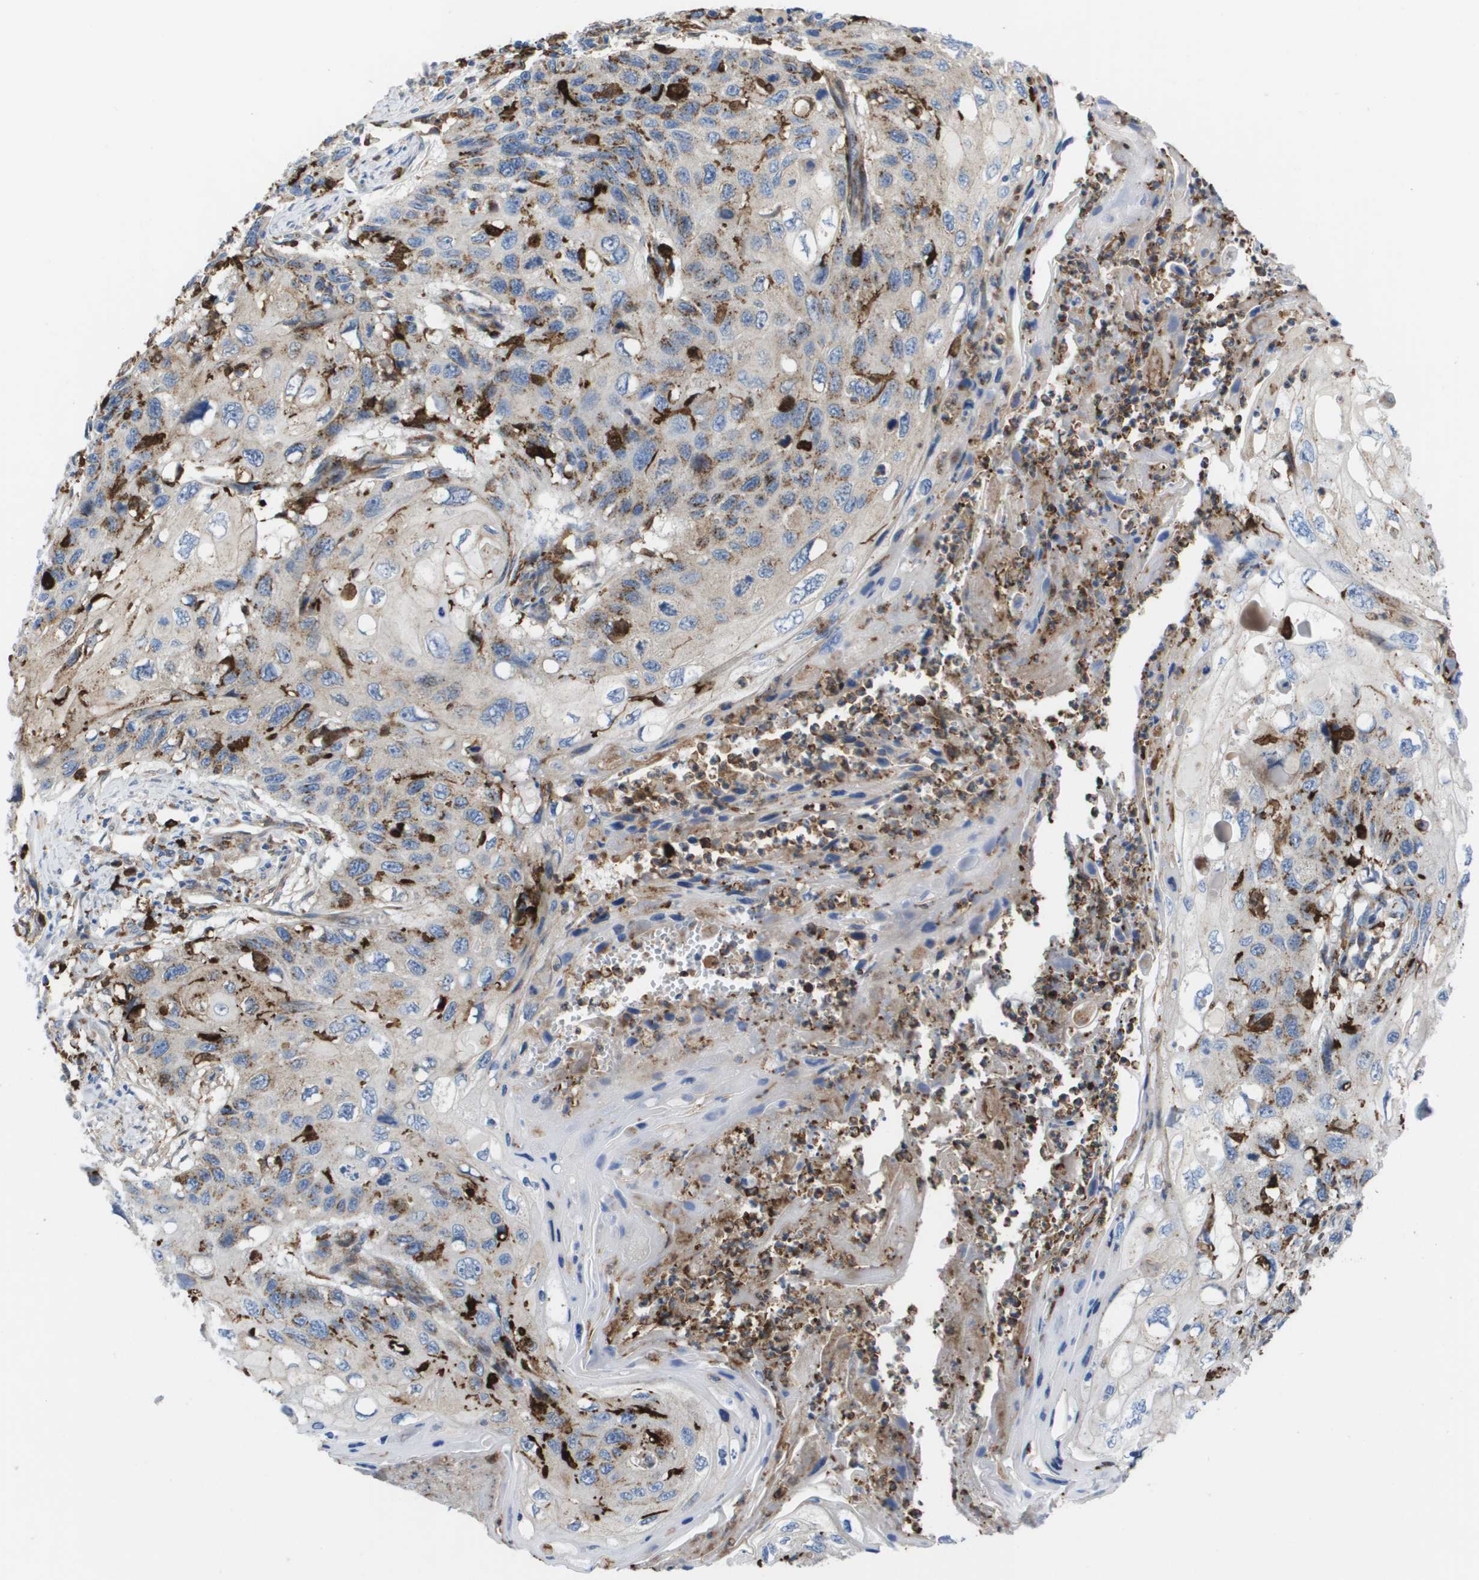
{"staining": {"intensity": "weak", "quantity": ">75%", "location": "cytoplasmic/membranous"}, "tissue": "cervical cancer", "cell_type": "Tumor cells", "image_type": "cancer", "snomed": [{"axis": "morphology", "description": "Squamous cell carcinoma, NOS"}, {"axis": "topography", "description": "Cervix"}], "caption": "High-power microscopy captured an immunohistochemistry image of cervical cancer, revealing weak cytoplasmic/membranous positivity in about >75% of tumor cells. (IHC, brightfield microscopy, high magnification).", "gene": "SLC37A2", "patient": {"sex": "female", "age": 70}}